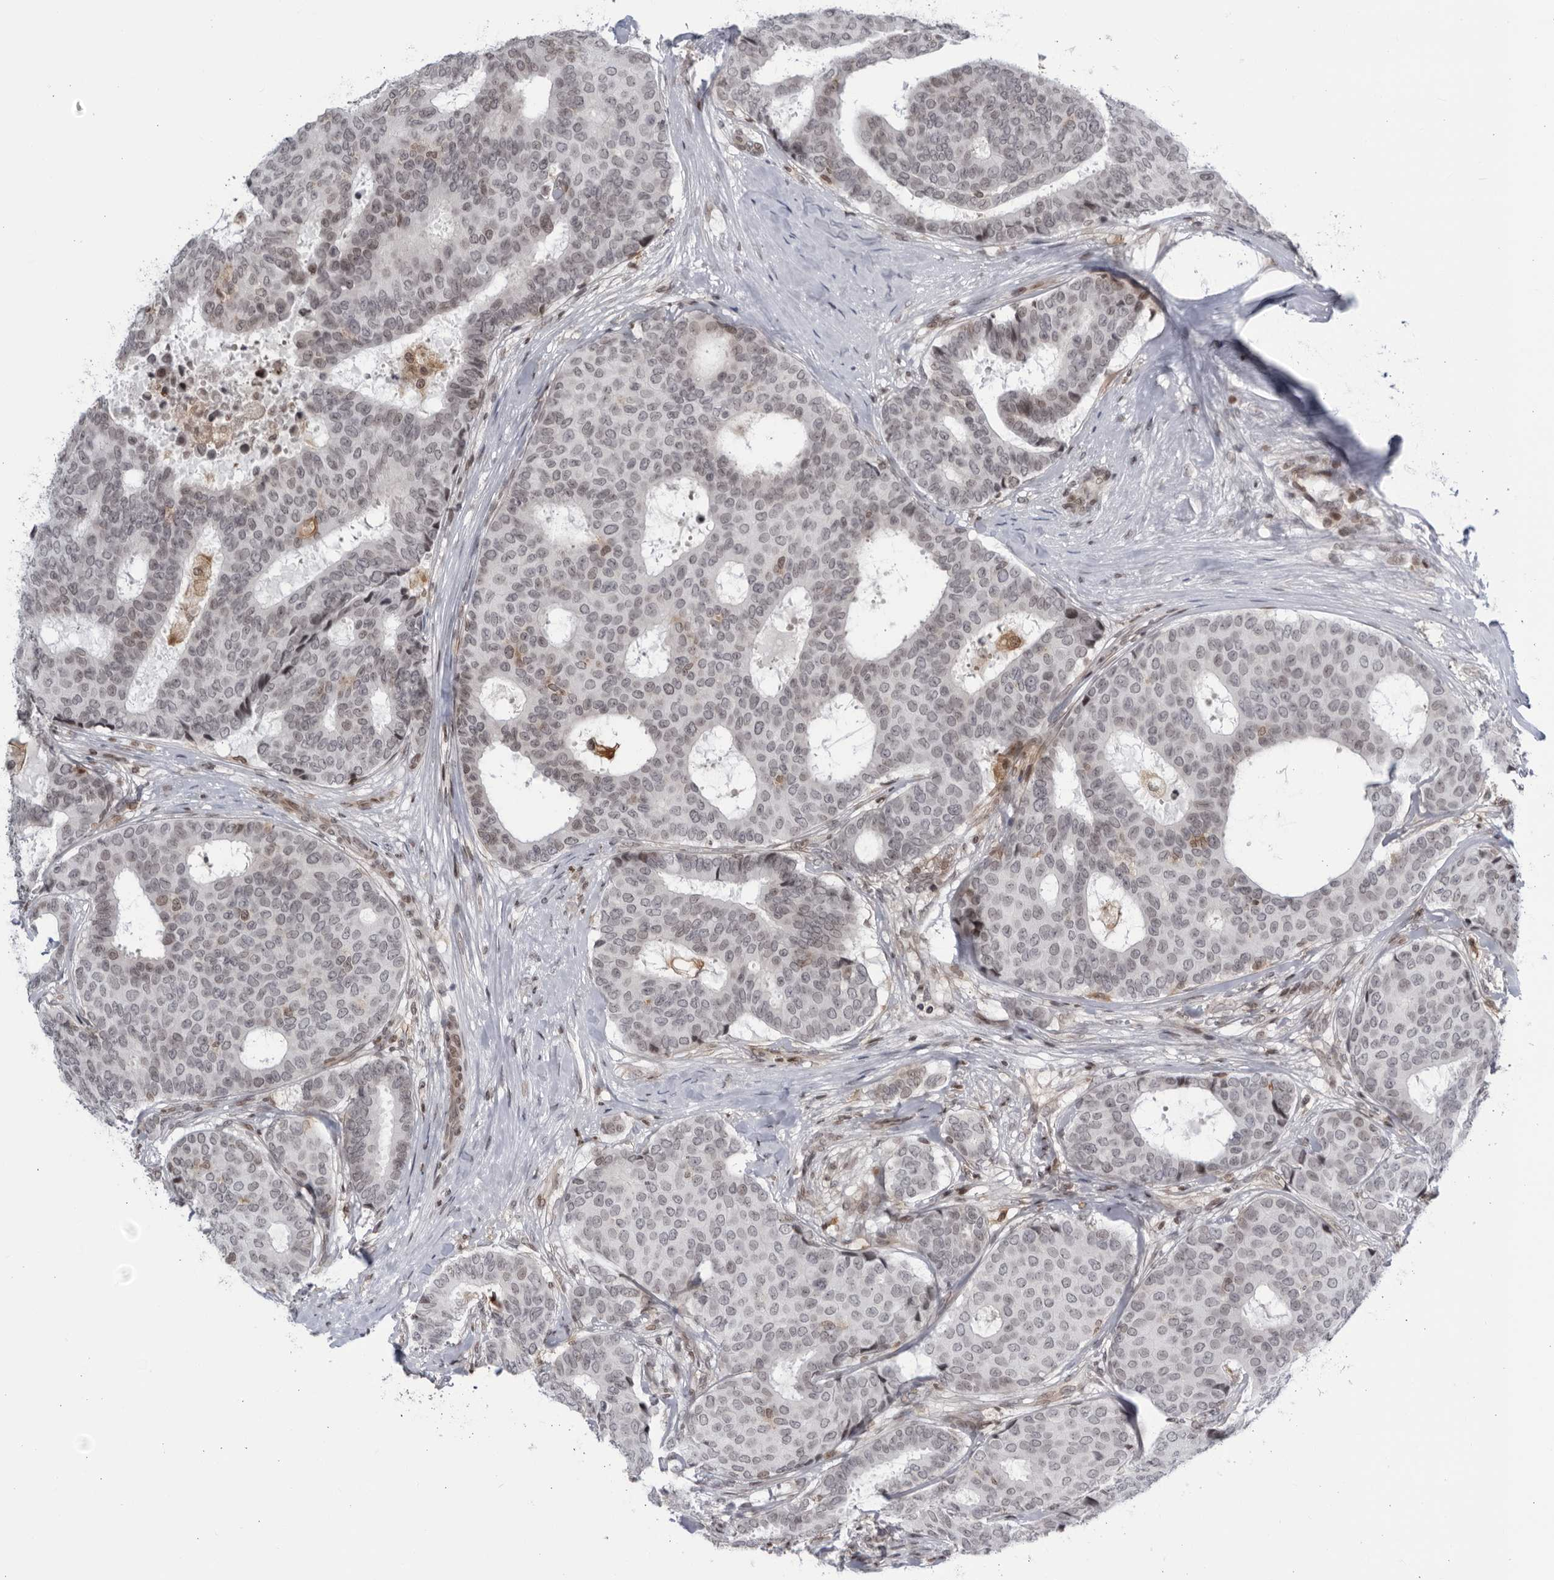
{"staining": {"intensity": "weak", "quantity": "<25%", "location": "nuclear"}, "tissue": "breast cancer", "cell_type": "Tumor cells", "image_type": "cancer", "snomed": [{"axis": "morphology", "description": "Duct carcinoma"}, {"axis": "topography", "description": "Breast"}], "caption": "A high-resolution micrograph shows immunohistochemistry (IHC) staining of breast invasive ductal carcinoma, which displays no significant positivity in tumor cells.", "gene": "DTL", "patient": {"sex": "female", "age": 75}}